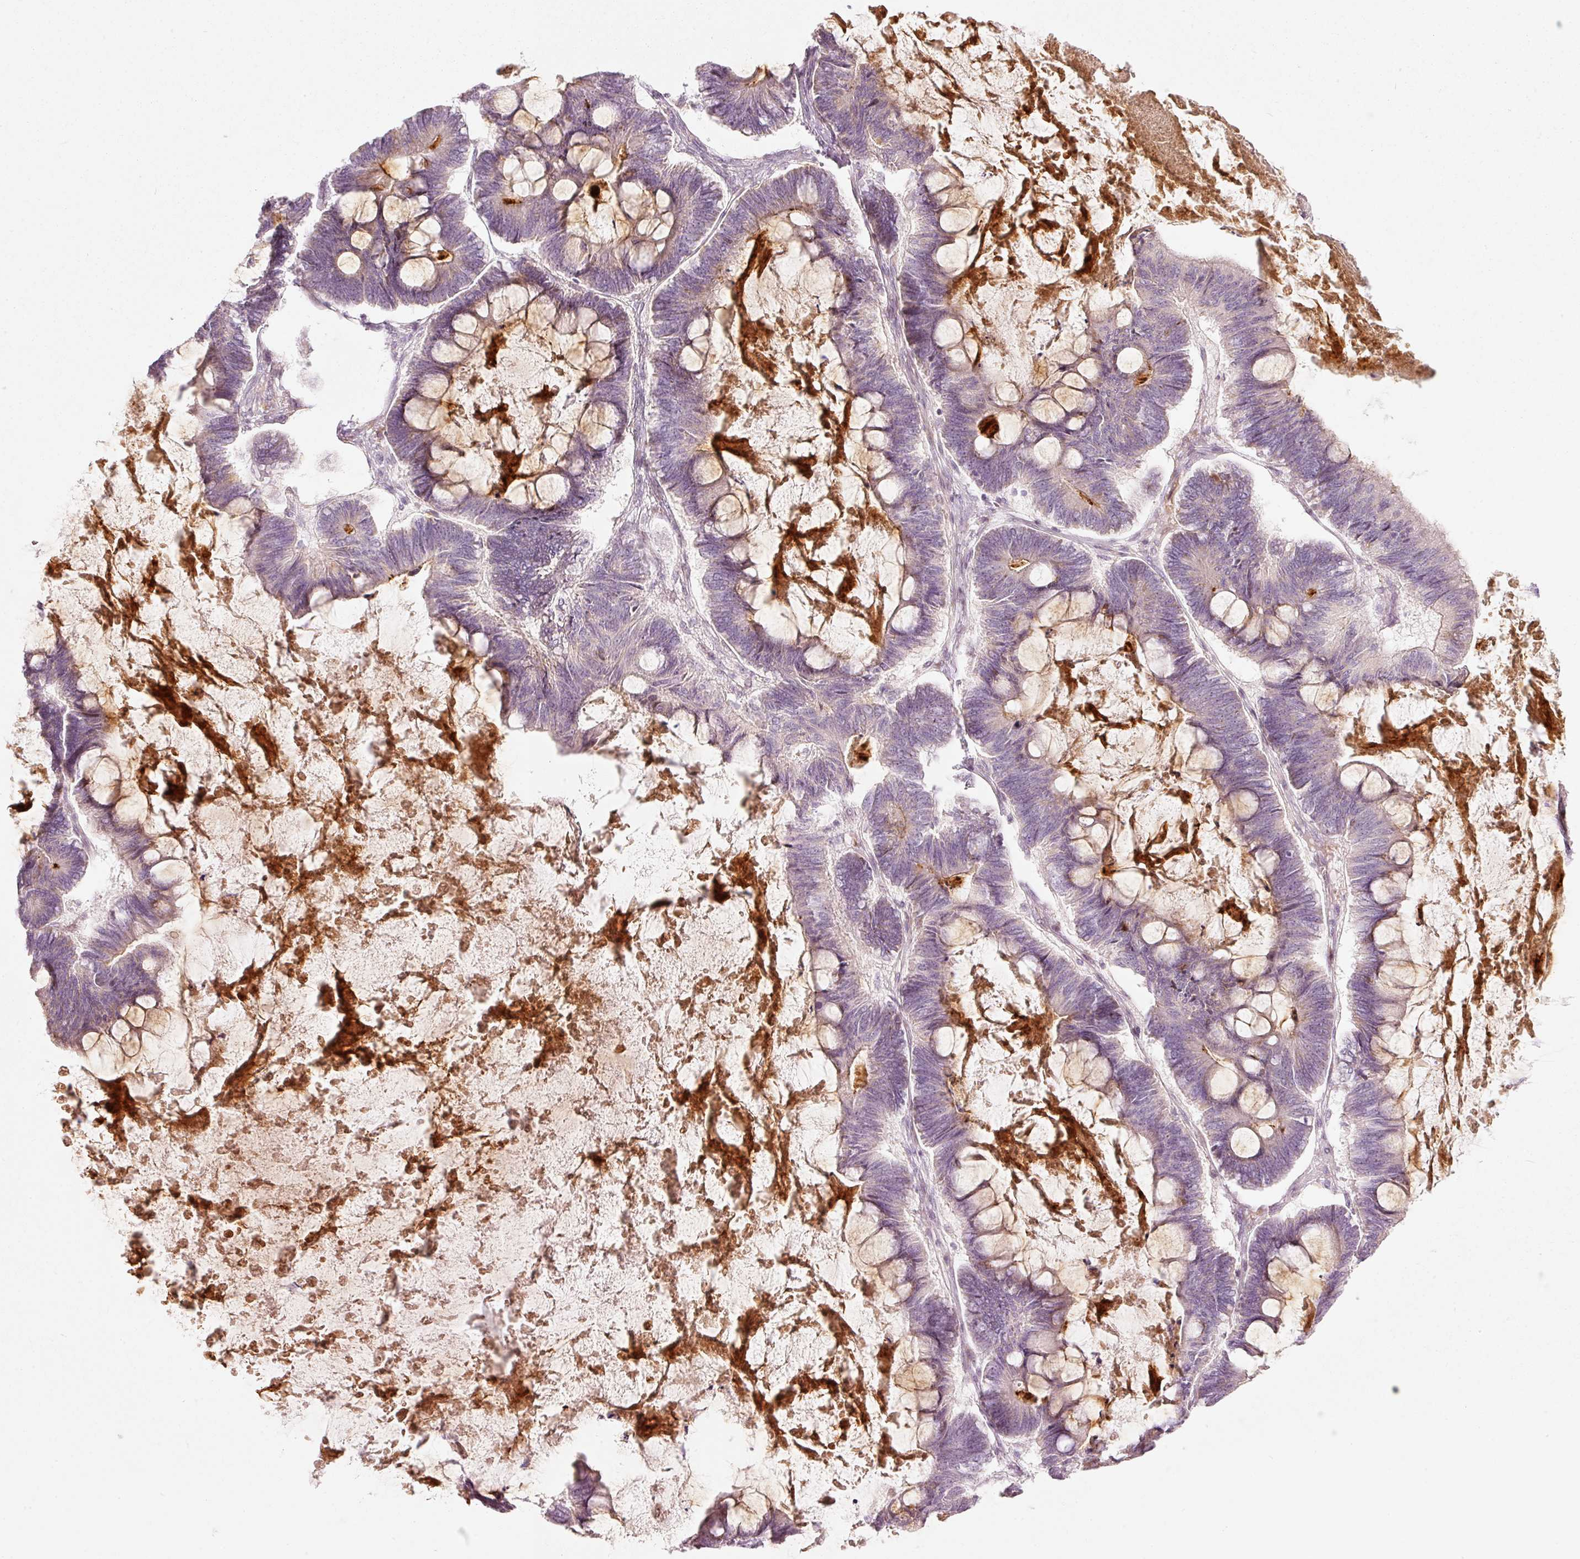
{"staining": {"intensity": "negative", "quantity": "none", "location": "none"}, "tissue": "ovarian cancer", "cell_type": "Tumor cells", "image_type": "cancer", "snomed": [{"axis": "morphology", "description": "Cystadenocarcinoma, mucinous, NOS"}, {"axis": "topography", "description": "Ovary"}], "caption": "Tumor cells are negative for brown protein staining in ovarian cancer. (DAB IHC with hematoxylin counter stain).", "gene": "SLC20A1", "patient": {"sex": "female", "age": 61}}